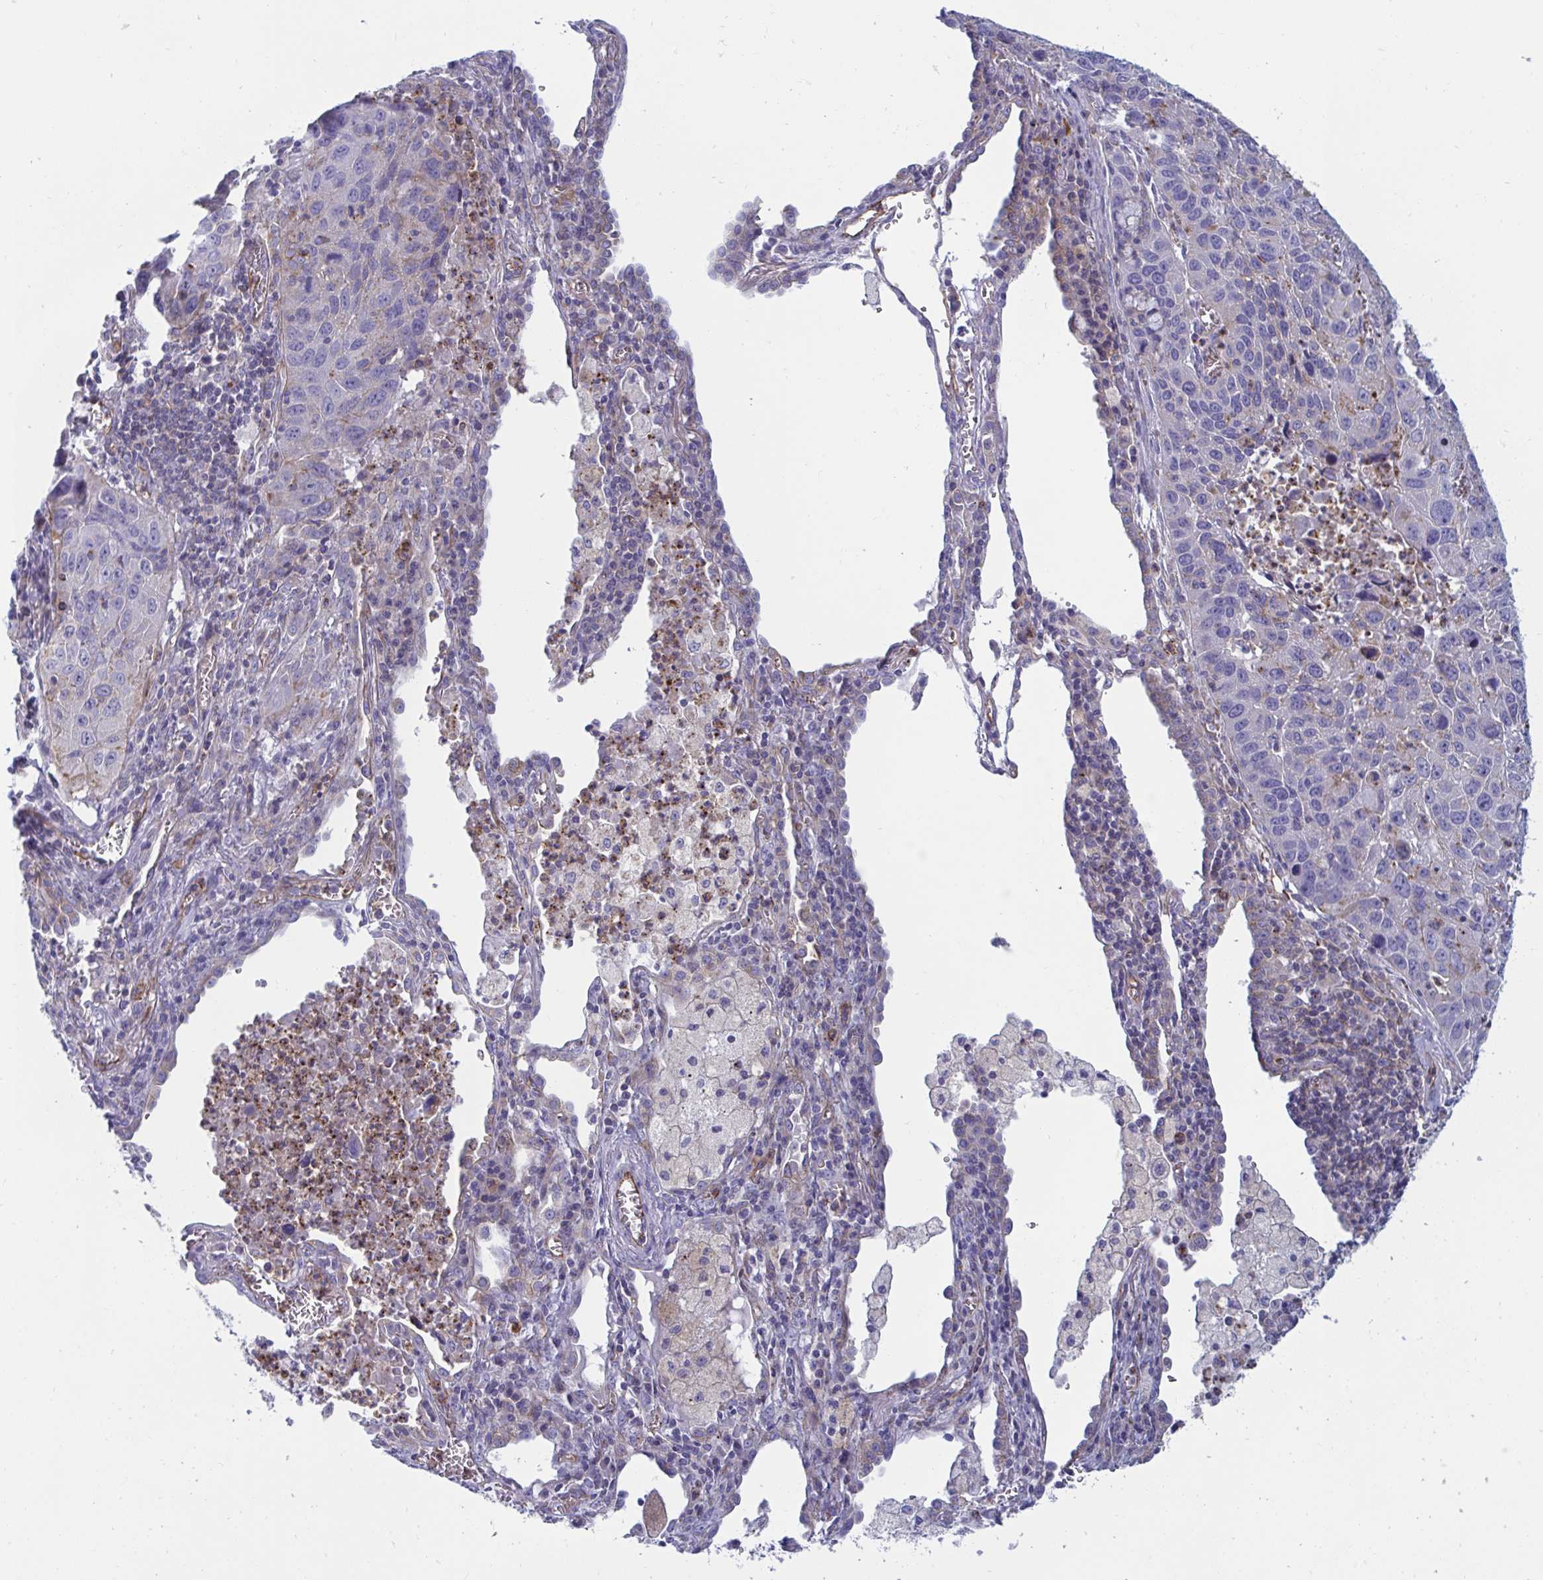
{"staining": {"intensity": "moderate", "quantity": "<25%", "location": "cytoplasmic/membranous"}, "tissue": "lung cancer", "cell_type": "Tumor cells", "image_type": "cancer", "snomed": [{"axis": "morphology", "description": "Squamous cell carcinoma, NOS"}, {"axis": "topography", "description": "Lung"}], "caption": "IHC (DAB) staining of human lung cancer reveals moderate cytoplasmic/membranous protein expression in about <25% of tumor cells.", "gene": "SLC9A6", "patient": {"sex": "female", "age": 61}}